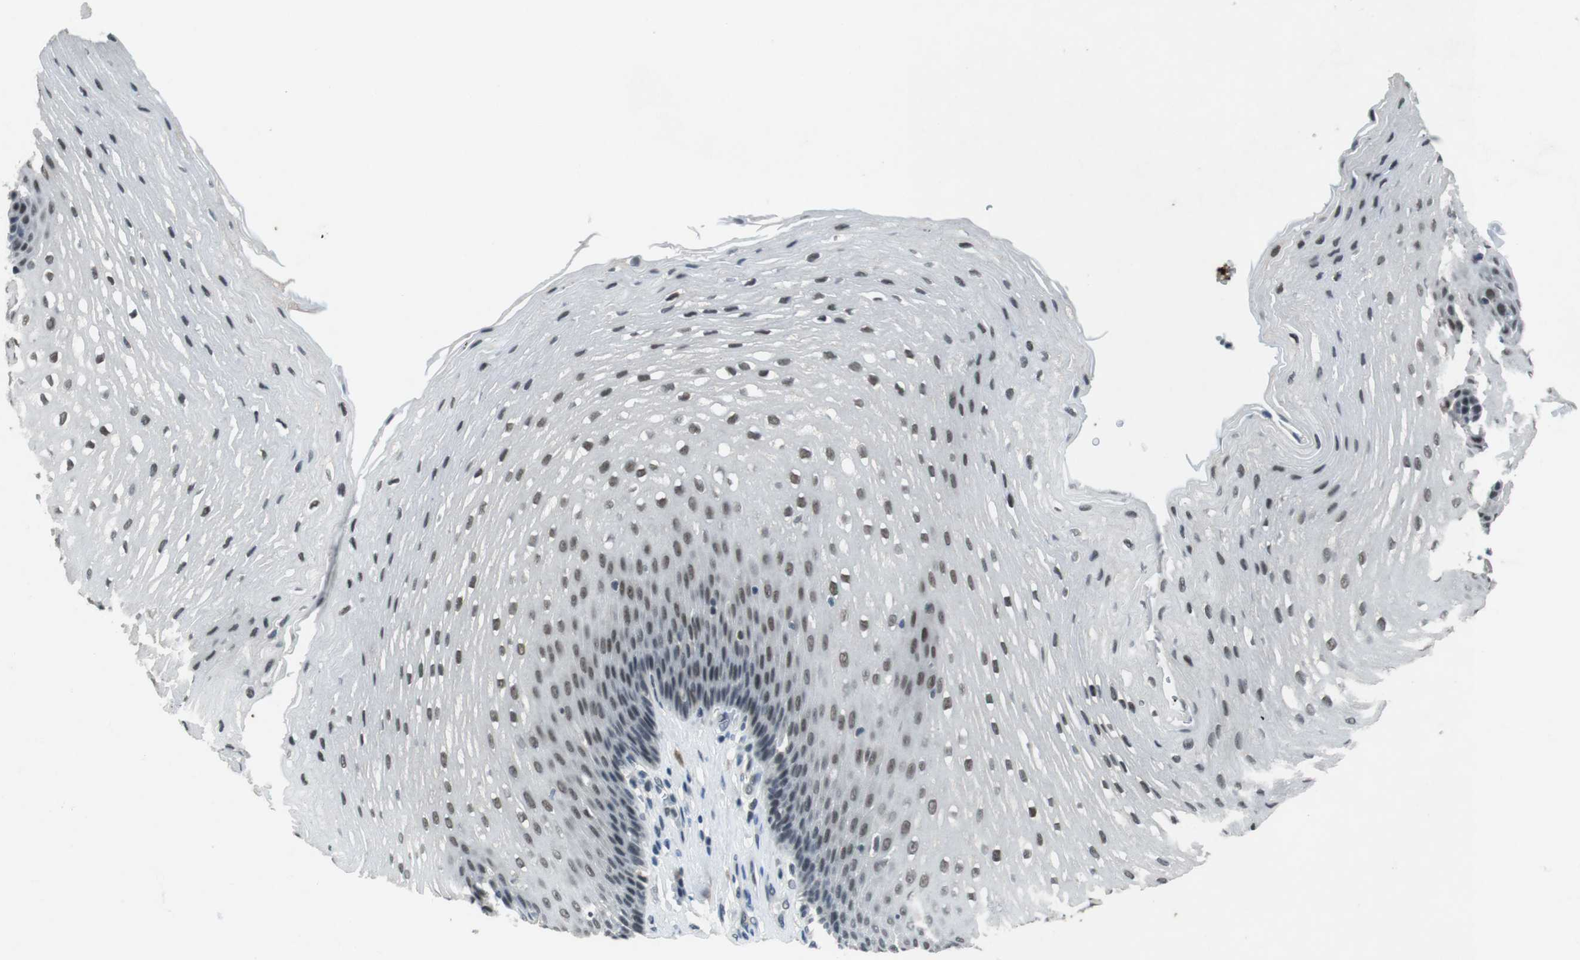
{"staining": {"intensity": "moderate", "quantity": "25%-75%", "location": "nuclear"}, "tissue": "esophagus", "cell_type": "Squamous epithelial cells", "image_type": "normal", "snomed": [{"axis": "morphology", "description": "Normal tissue, NOS"}, {"axis": "topography", "description": "Esophagus"}], "caption": "An IHC micrograph of benign tissue is shown. Protein staining in brown shows moderate nuclear positivity in esophagus within squamous epithelial cells.", "gene": "USP7", "patient": {"sex": "male", "age": 48}}